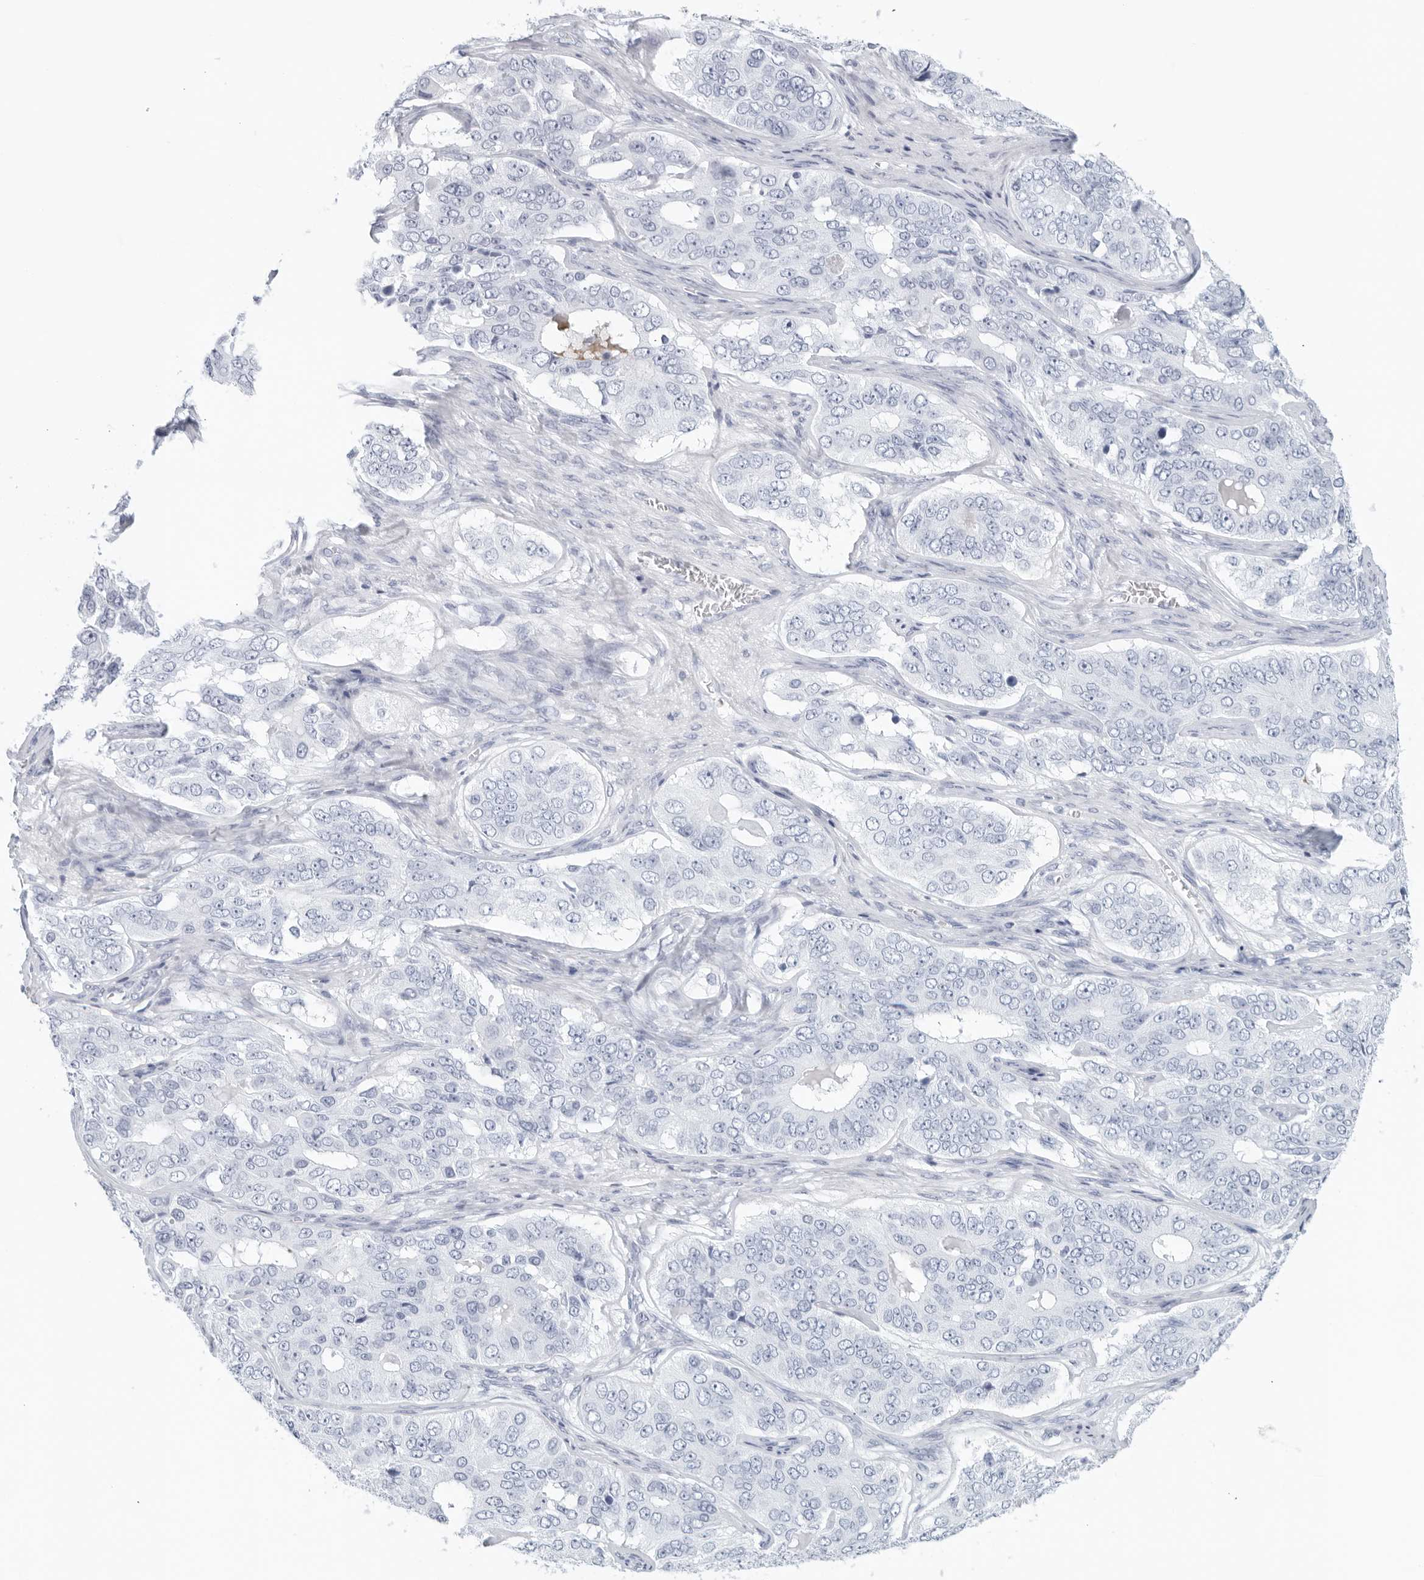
{"staining": {"intensity": "negative", "quantity": "none", "location": "none"}, "tissue": "ovarian cancer", "cell_type": "Tumor cells", "image_type": "cancer", "snomed": [{"axis": "morphology", "description": "Carcinoma, endometroid"}, {"axis": "topography", "description": "Ovary"}], "caption": "Ovarian cancer (endometroid carcinoma) was stained to show a protein in brown. There is no significant staining in tumor cells. Brightfield microscopy of IHC stained with DAB (3,3'-diaminobenzidine) (brown) and hematoxylin (blue), captured at high magnification.", "gene": "FGG", "patient": {"sex": "female", "age": 51}}